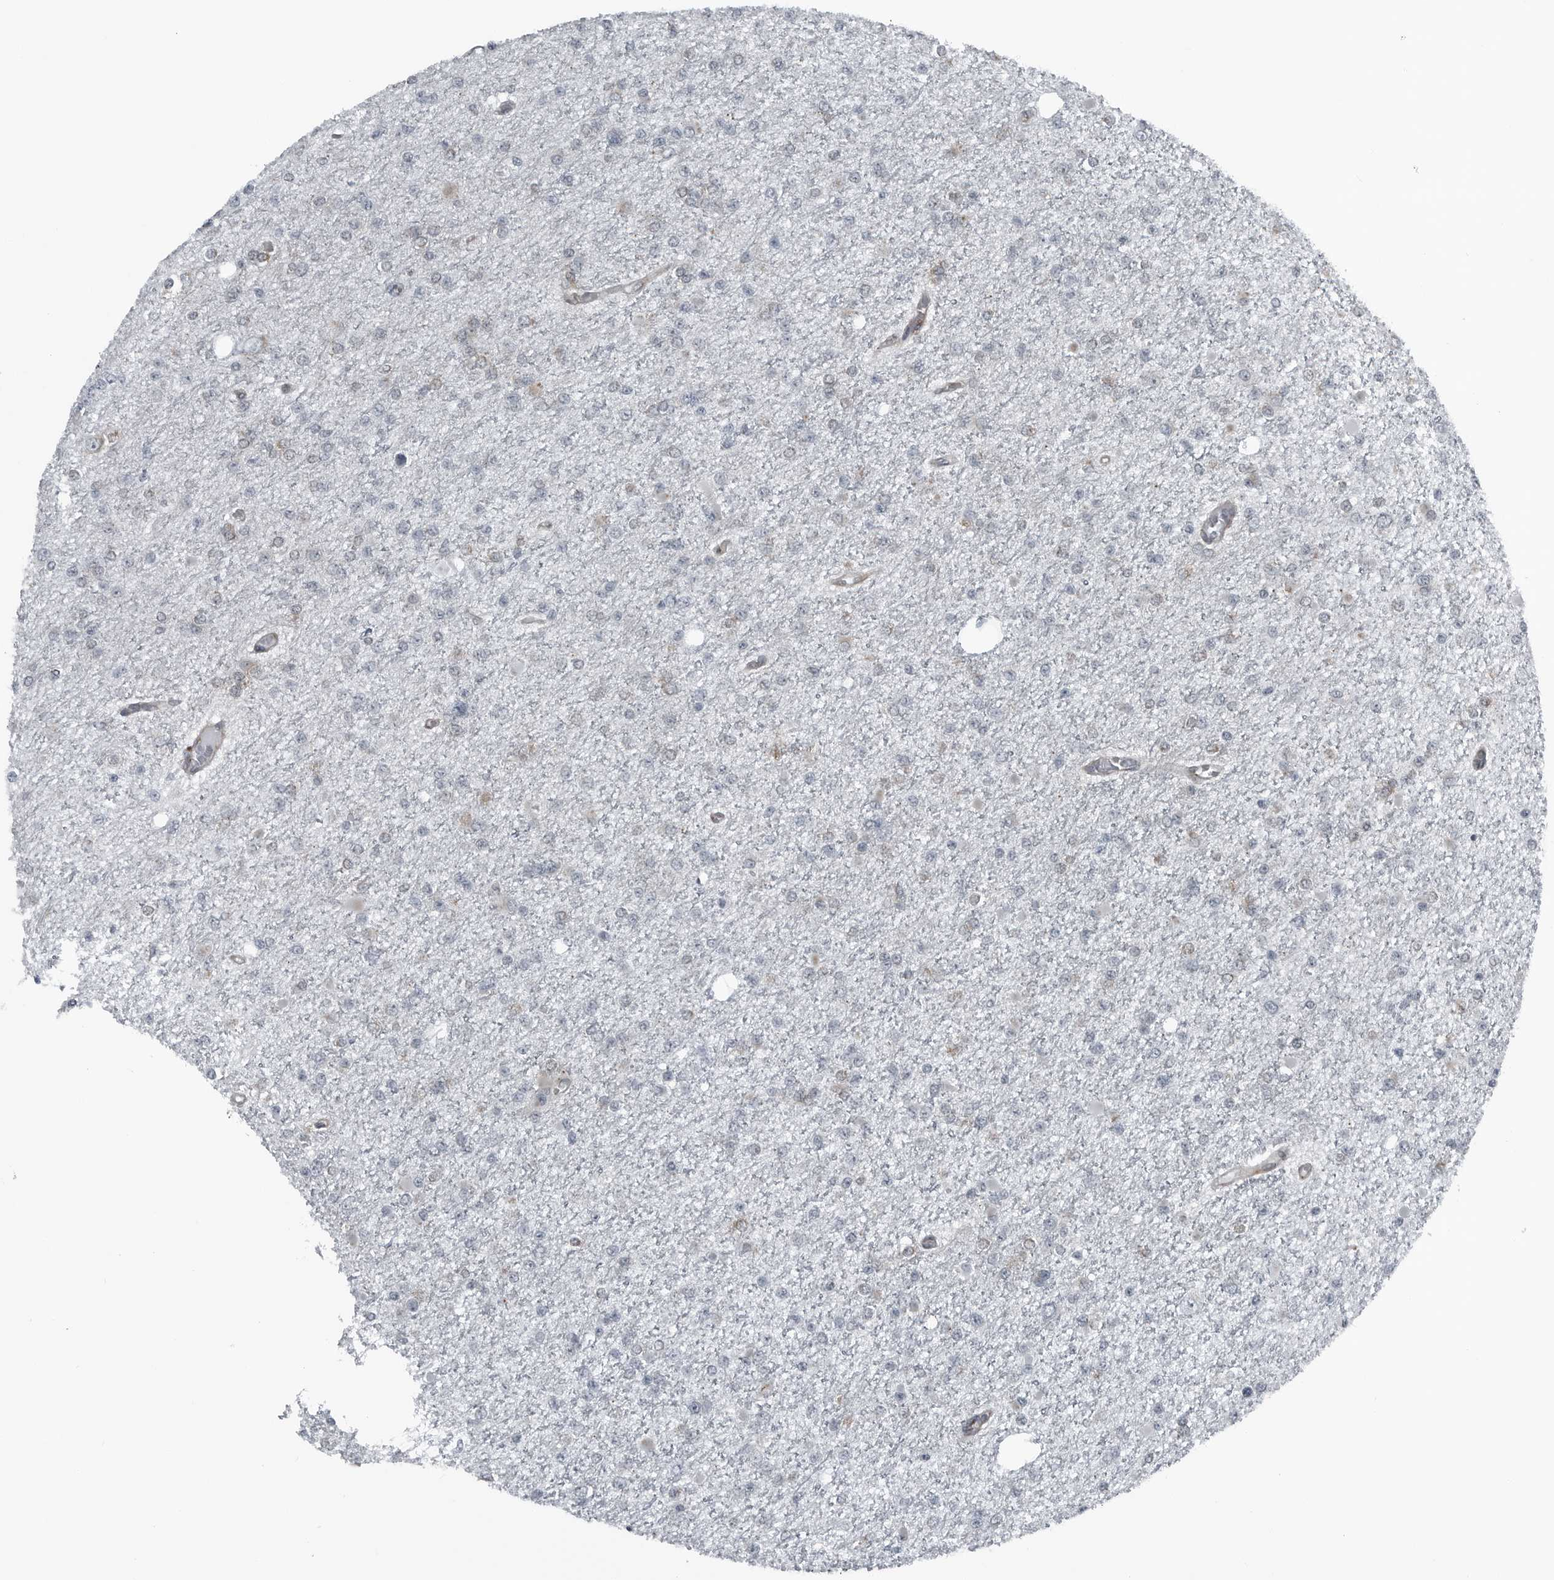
{"staining": {"intensity": "negative", "quantity": "none", "location": "none"}, "tissue": "glioma", "cell_type": "Tumor cells", "image_type": "cancer", "snomed": [{"axis": "morphology", "description": "Glioma, malignant, Low grade"}, {"axis": "topography", "description": "Brain"}], "caption": "IHC of human glioma shows no staining in tumor cells.", "gene": "CEP85", "patient": {"sex": "female", "age": 22}}